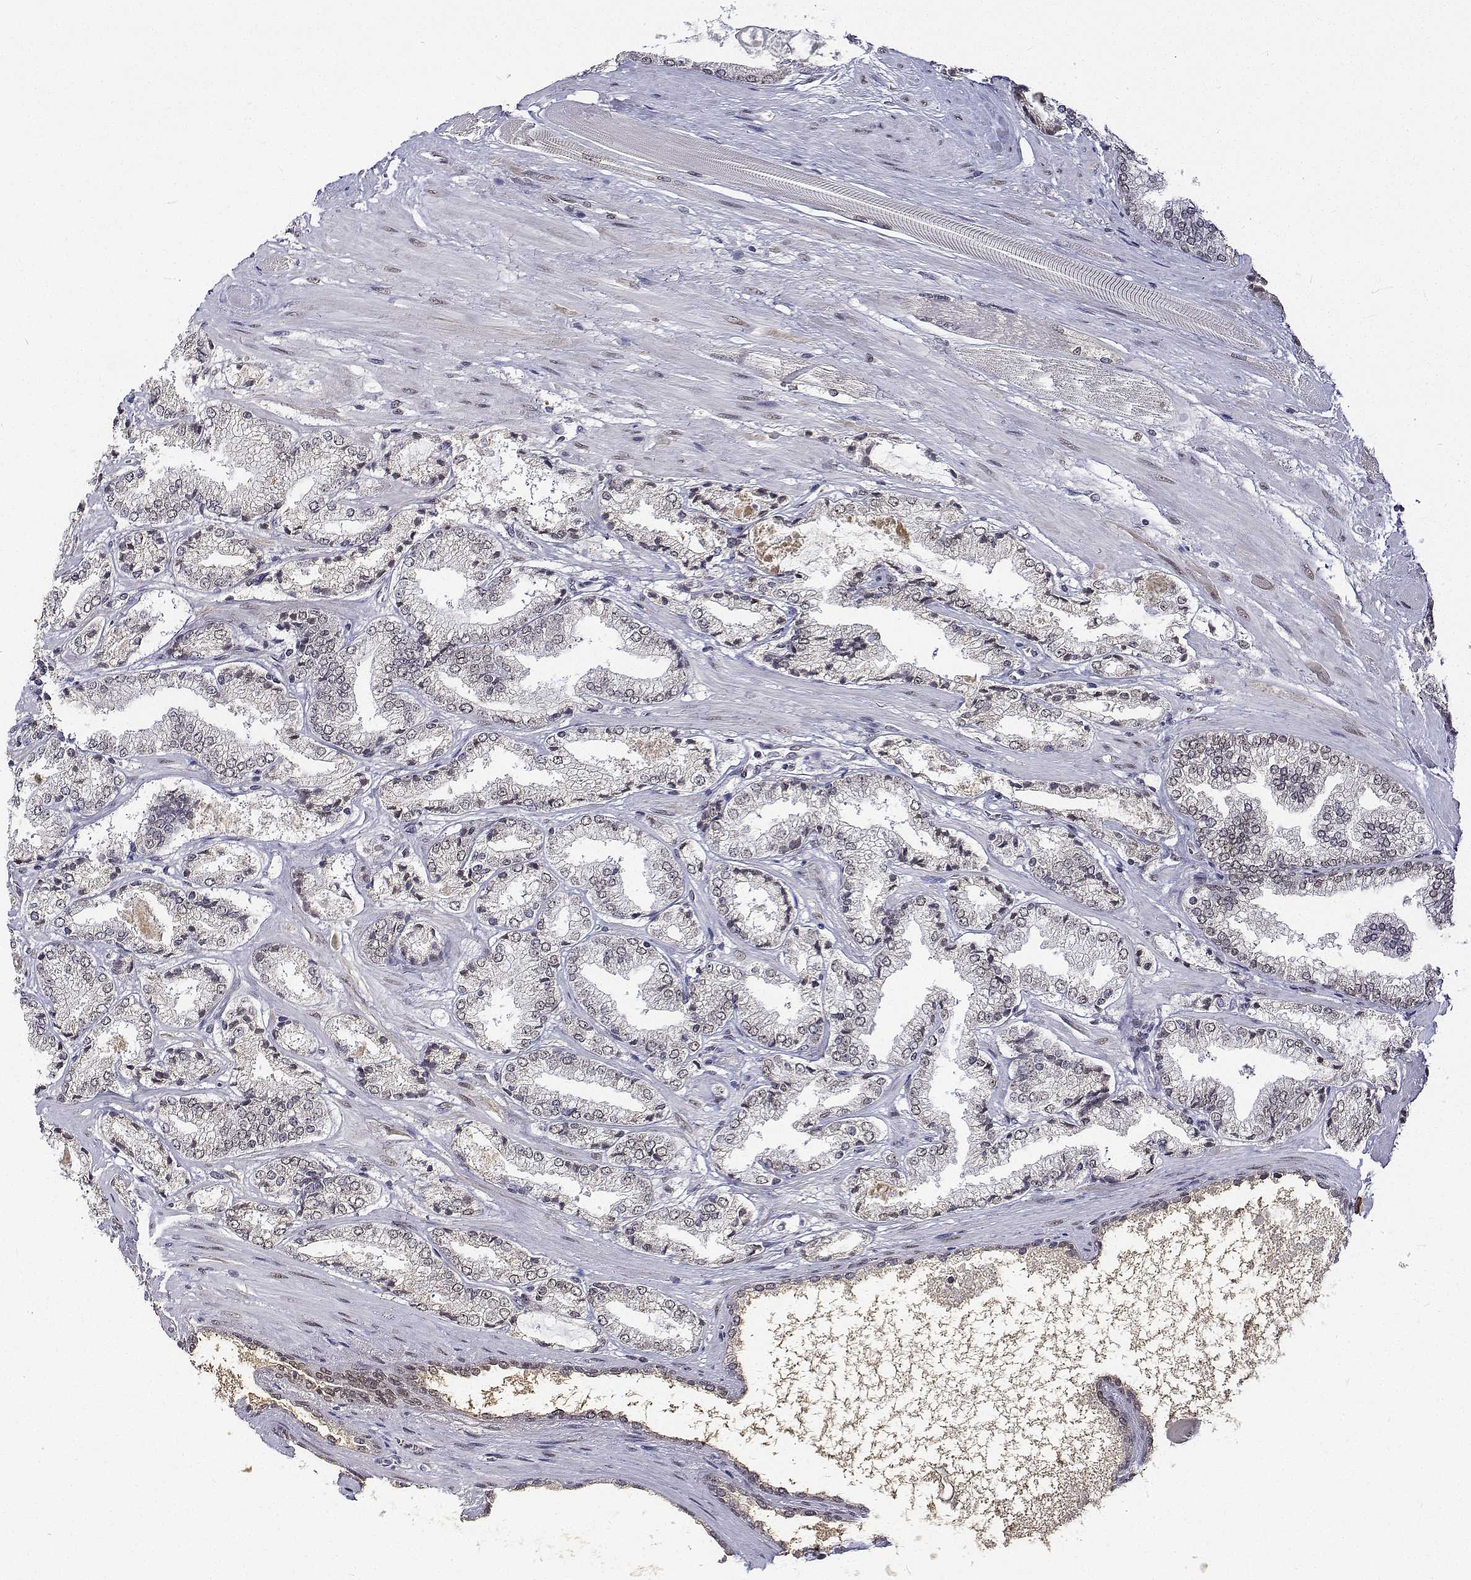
{"staining": {"intensity": "negative", "quantity": "none", "location": "none"}, "tissue": "prostate cancer", "cell_type": "Tumor cells", "image_type": "cancer", "snomed": [{"axis": "morphology", "description": "Adenocarcinoma, High grade"}, {"axis": "topography", "description": "Prostate"}], "caption": "This is an immunohistochemistry histopathology image of human high-grade adenocarcinoma (prostate). There is no staining in tumor cells.", "gene": "ATRX", "patient": {"sex": "male", "age": 64}}